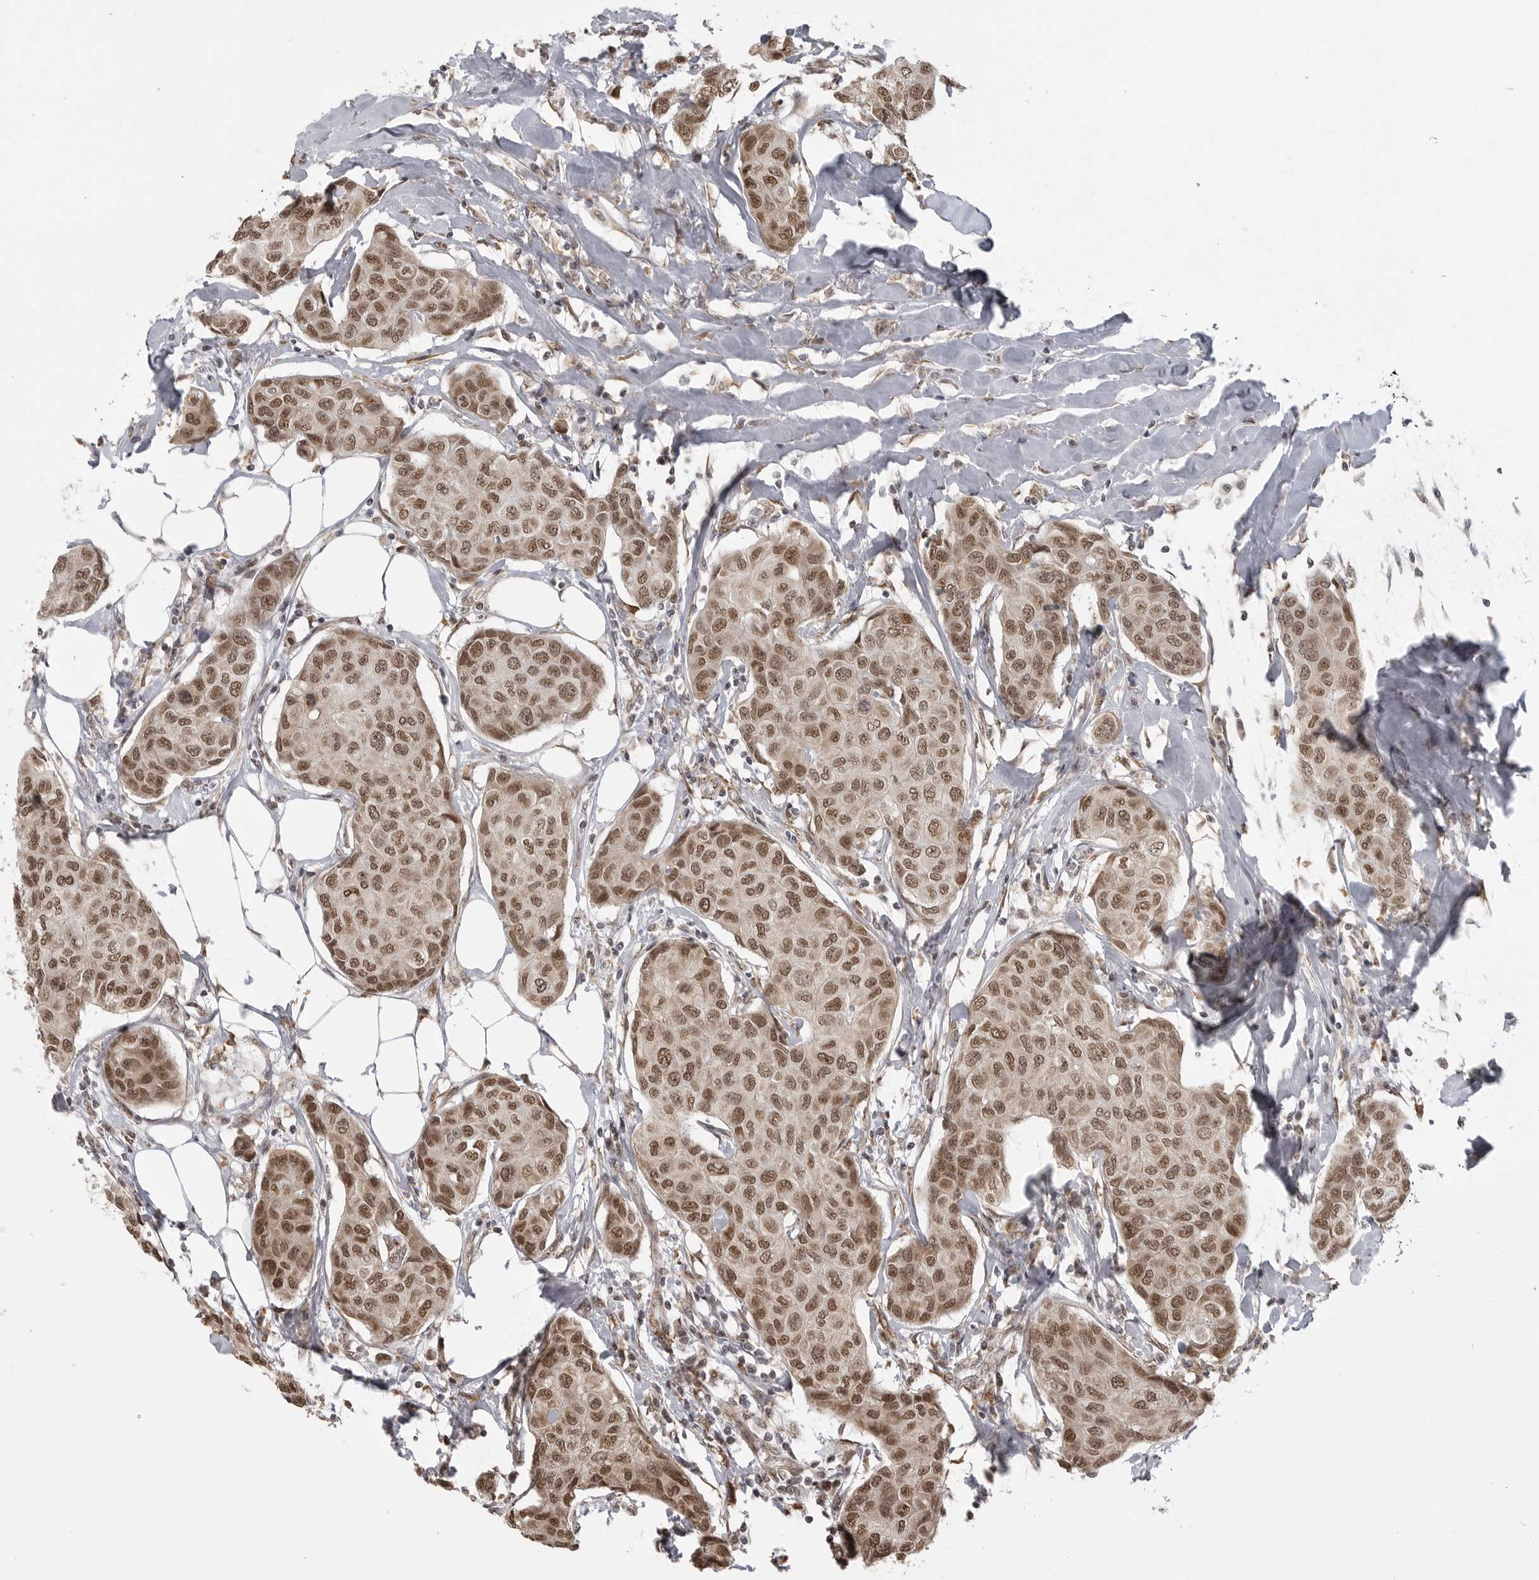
{"staining": {"intensity": "moderate", "quantity": ">75%", "location": "nuclear"}, "tissue": "breast cancer", "cell_type": "Tumor cells", "image_type": "cancer", "snomed": [{"axis": "morphology", "description": "Duct carcinoma"}, {"axis": "topography", "description": "Breast"}], "caption": "Immunohistochemical staining of breast cancer (invasive ductal carcinoma) demonstrates medium levels of moderate nuclear protein expression in approximately >75% of tumor cells.", "gene": "ISG20L2", "patient": {"sex": "female", "age": 80}}